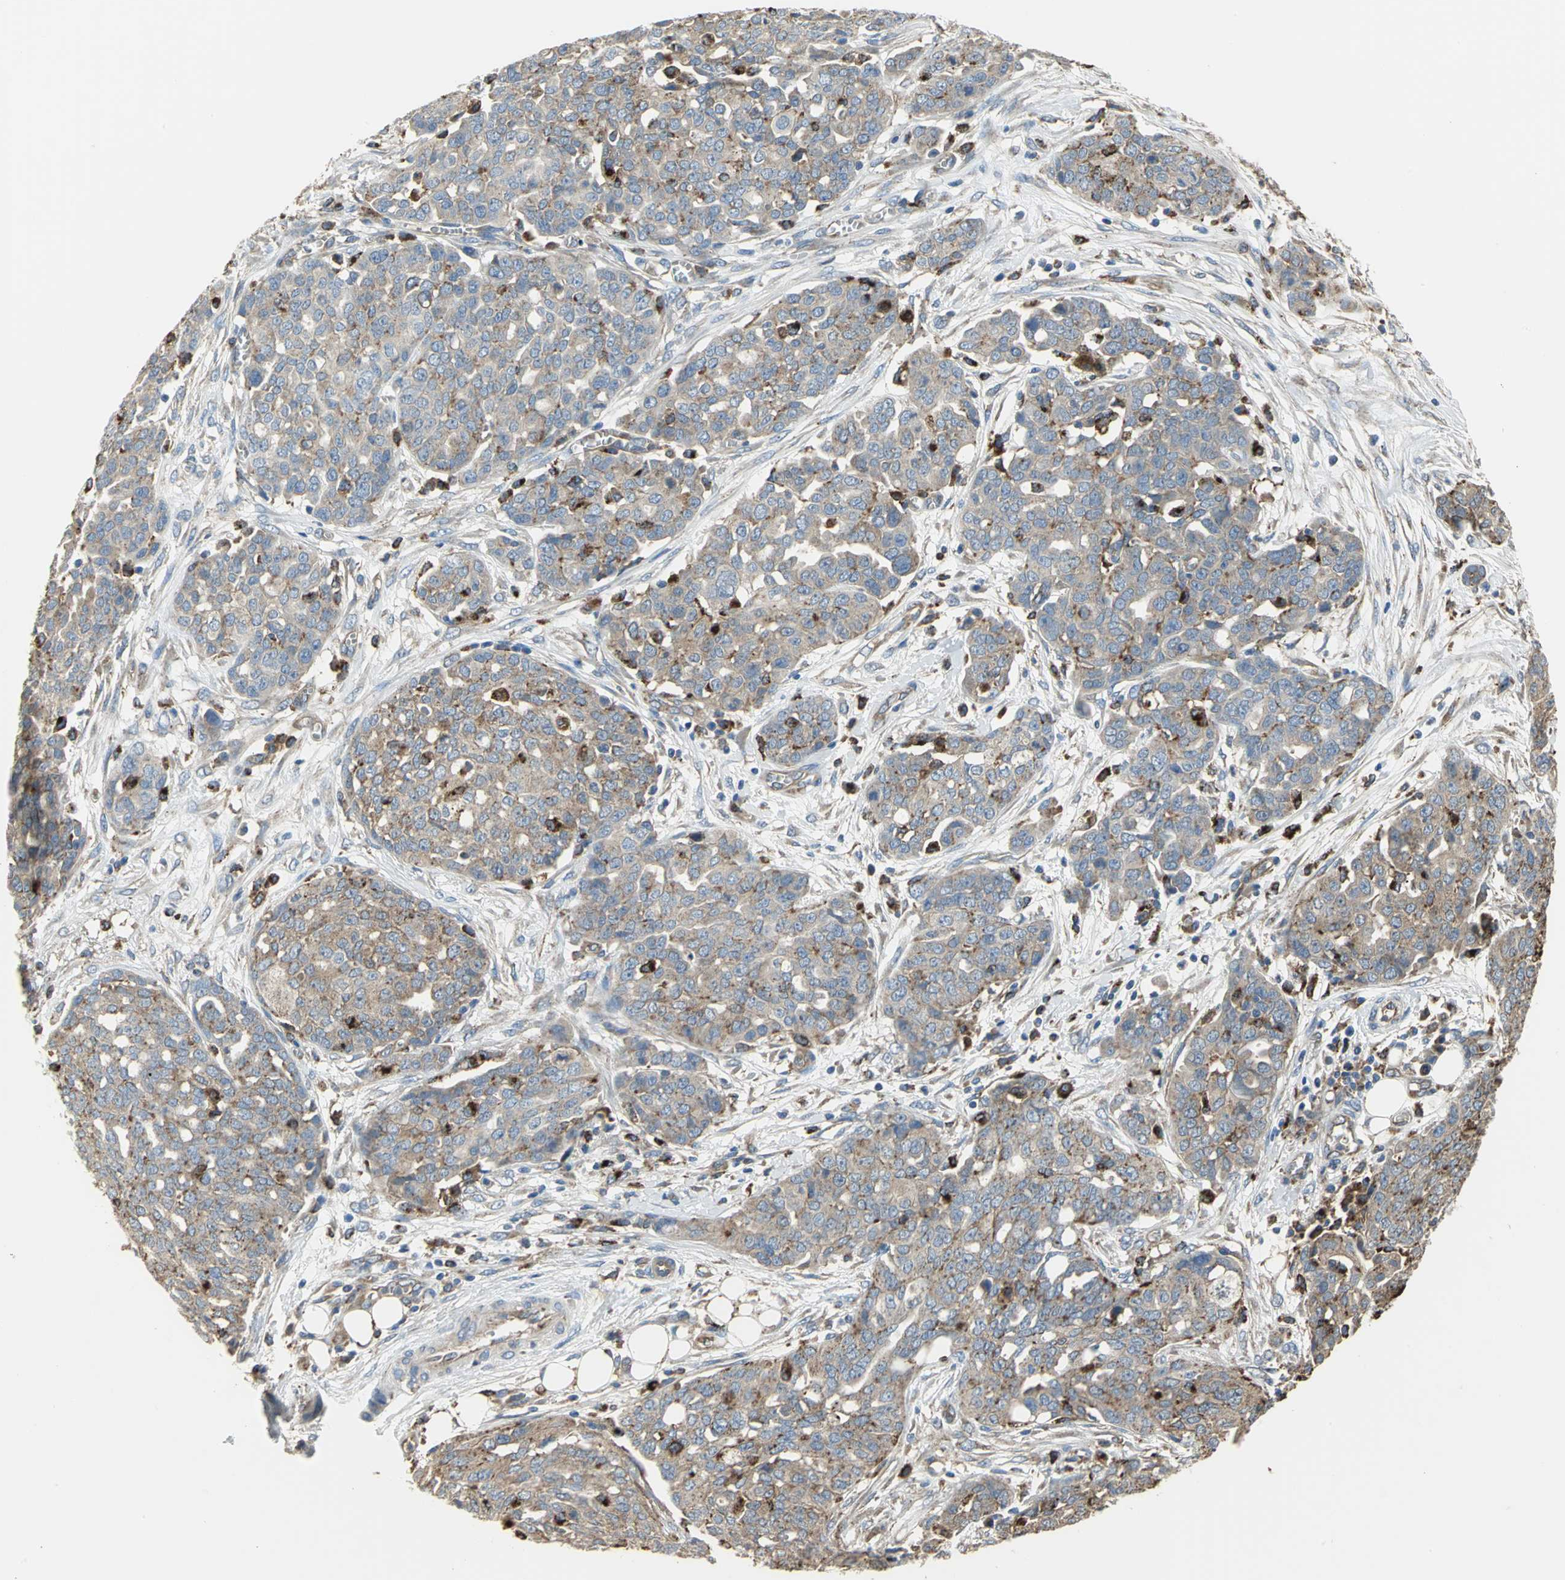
{"staining": {"intensity": "weak", "quantity": "25%-75%", "location": "cytoplasmic/membranous"}, "tissue": "ovarian cancer", "cell_type": "Tumor cells", "image_type": "cancer", "snomed": [{"axis": "morphology", "description": "Cystadenocarcinoma, serous, NOS"}, {"axis": "topography", "description": "Soft tissue"}, {"axis": "topography", "description": "Ovary"}], "caption": "There is low levels of weak cytoplasmic/membranous positivity in tumor cells of ovarian cancer (serous cystadenocarcinoma), as demonstrated by immunohistochemical staining (brown color).", "gene": "DIAPH2", "patient": {"sex": "female", "age": 57}}